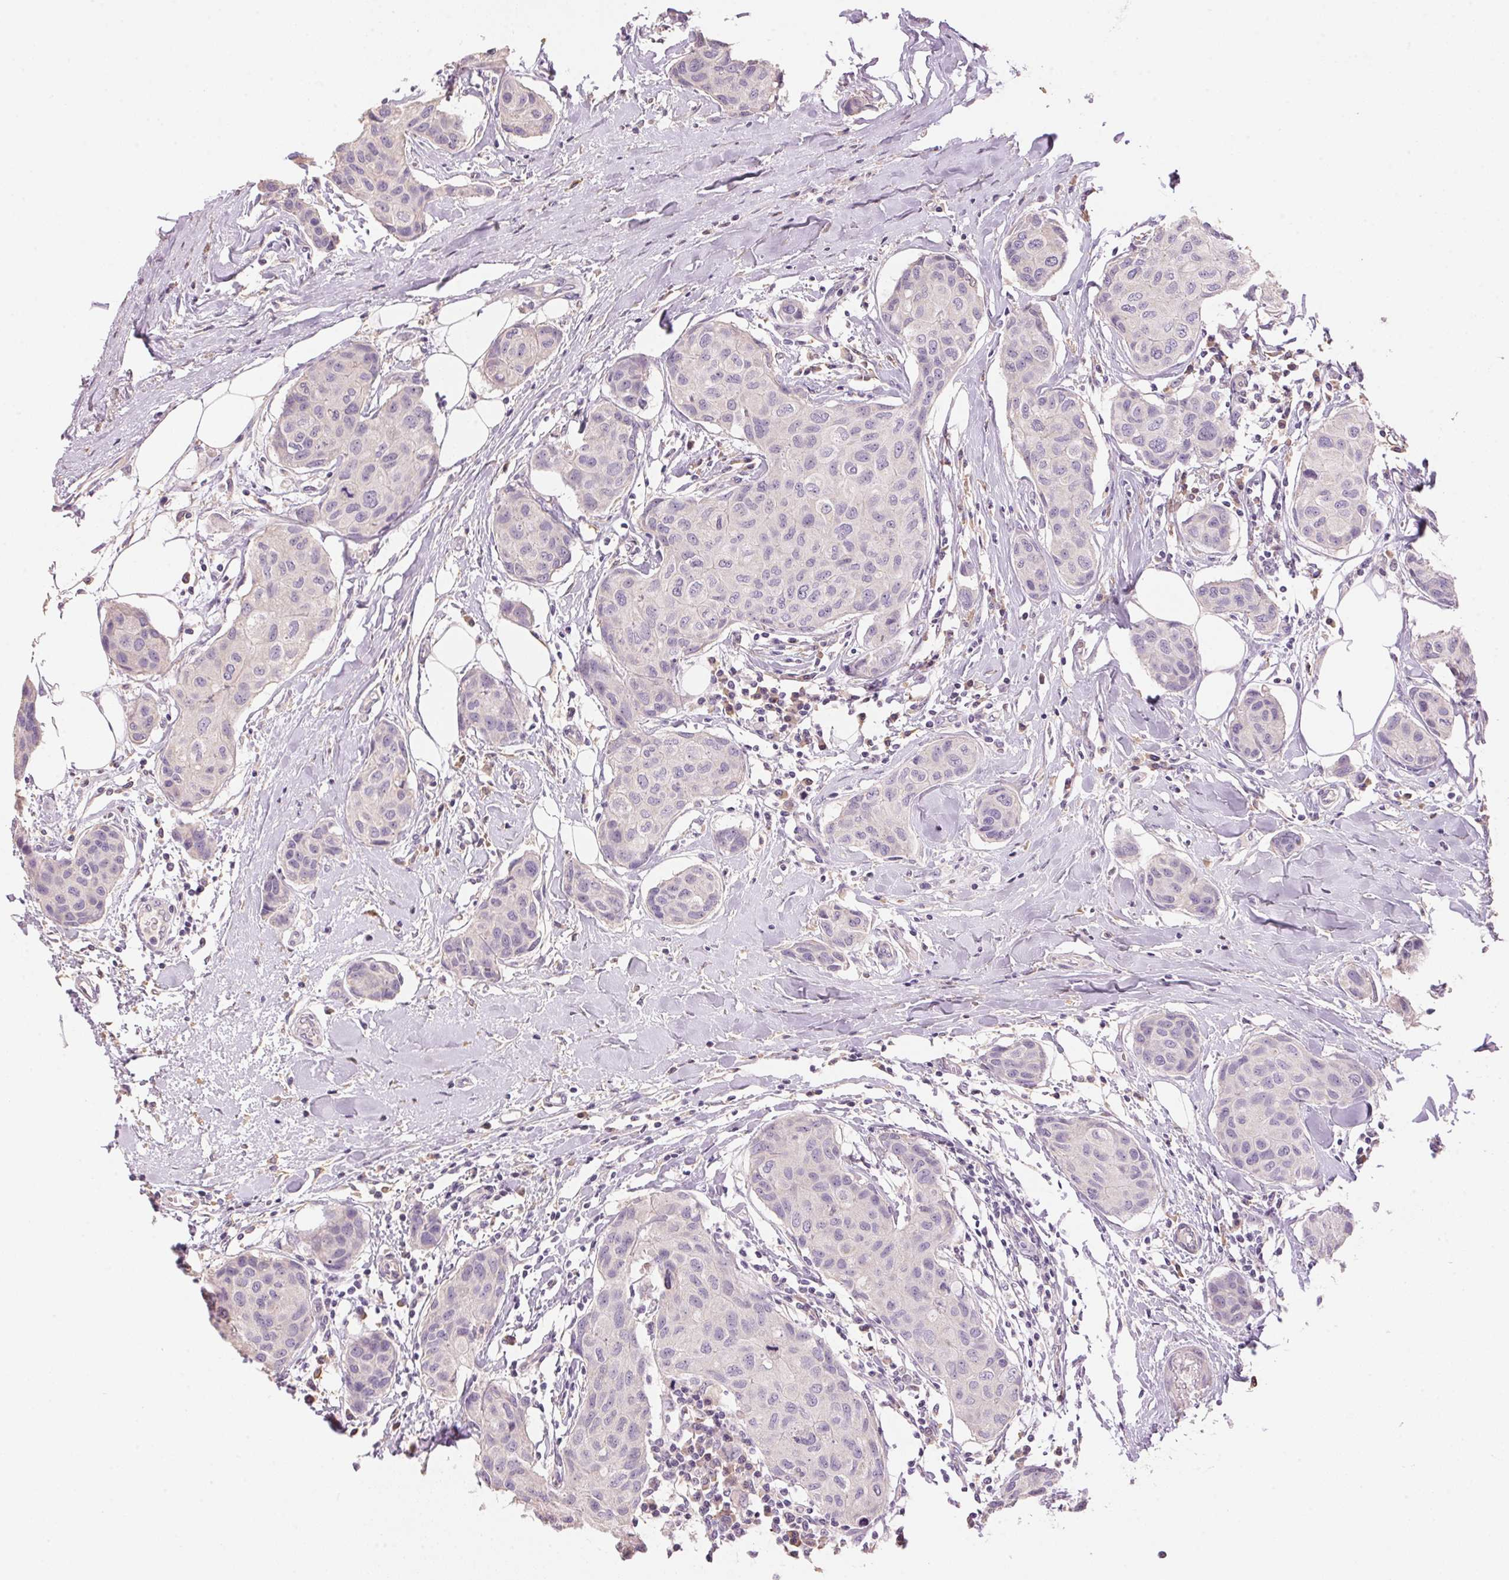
{"staining": {"intensity": "negative", "quantity": "none", "location": "none"}, "tissue": "breast cancer", "cell_type": "Tumor cells", "image_type": "cancer", "snomed": [{"axis": "morphology", "description": "Duct carcinoma"}, {"axis": "topography", "description": "Breast"}], "caption": "High power microscopy histopathology image of an immunohistochemistry micrograph of intraductal carcinoma (breast), revealing no significant staining in tumor cells.", "gene": "LYZL6", "patient": {"sex": "female", "age": 80}}